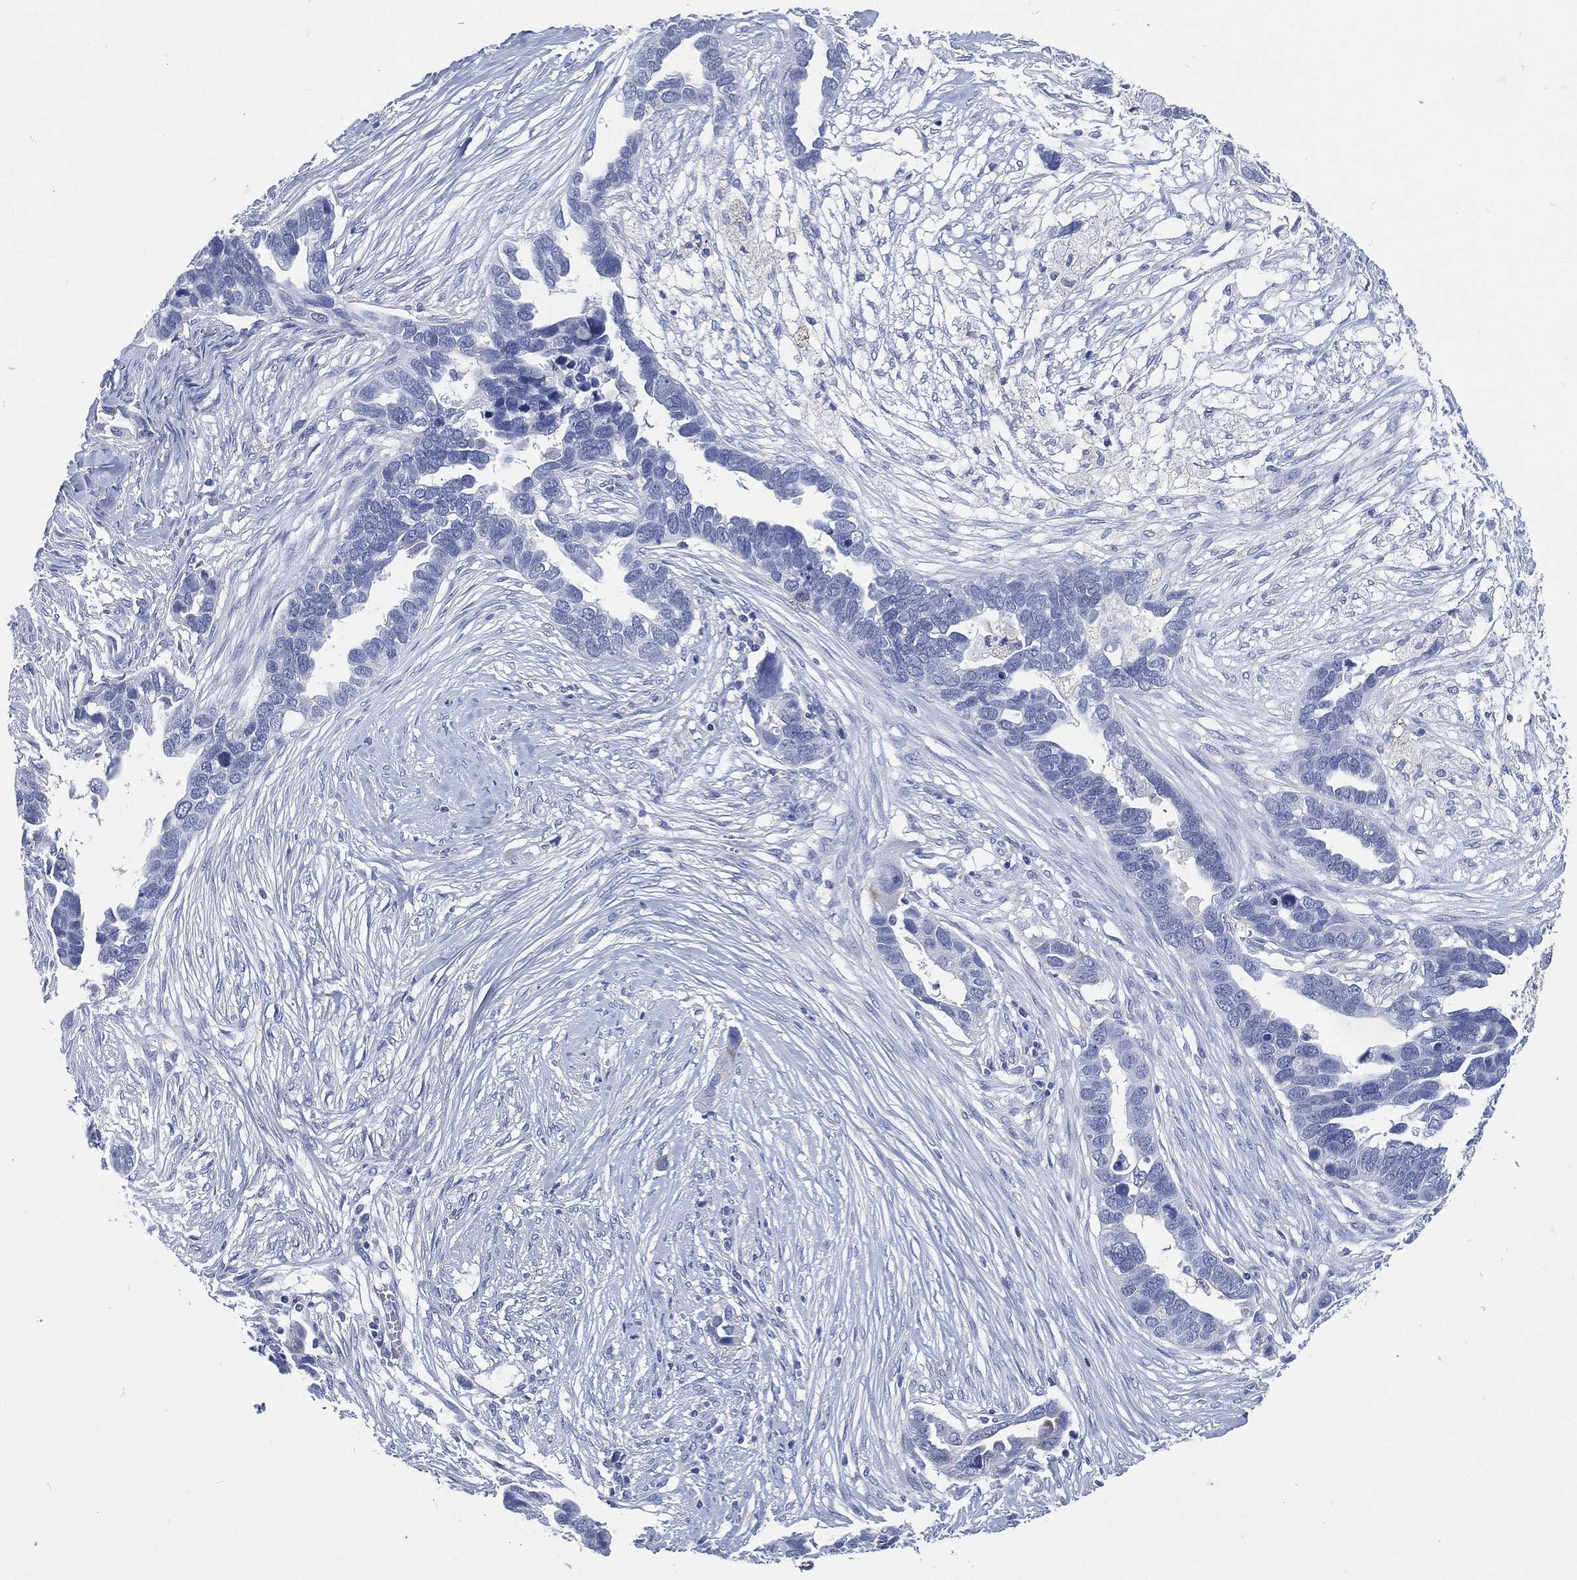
{"staining": {"intensity": "negative", "quantity": "none", "location": "none"}, "tissue": "ovarian cancer", "cell_type": "Tumor cells", "image_type": "cancer", "snomed": [{"axis": "morphology", "description": "Cystadenocarcinoma, serous, NOS"}, {"axis": "topography", "description": "Ovary"}], "caption": "Immunohistochemistry micrograph of neoplastic tissue: human serous cystadenocarcinoma (ovarian) stained with DAB reveals no significant protein positivity in tumor cells. The staining was performed using DAB to visualize the protein expression in brown, while the nuclei were stained in blue with hematoxylin (Magnification: 20x).", "gene": "C5orf46", "patient": {"sex": "female", "age": 54}}